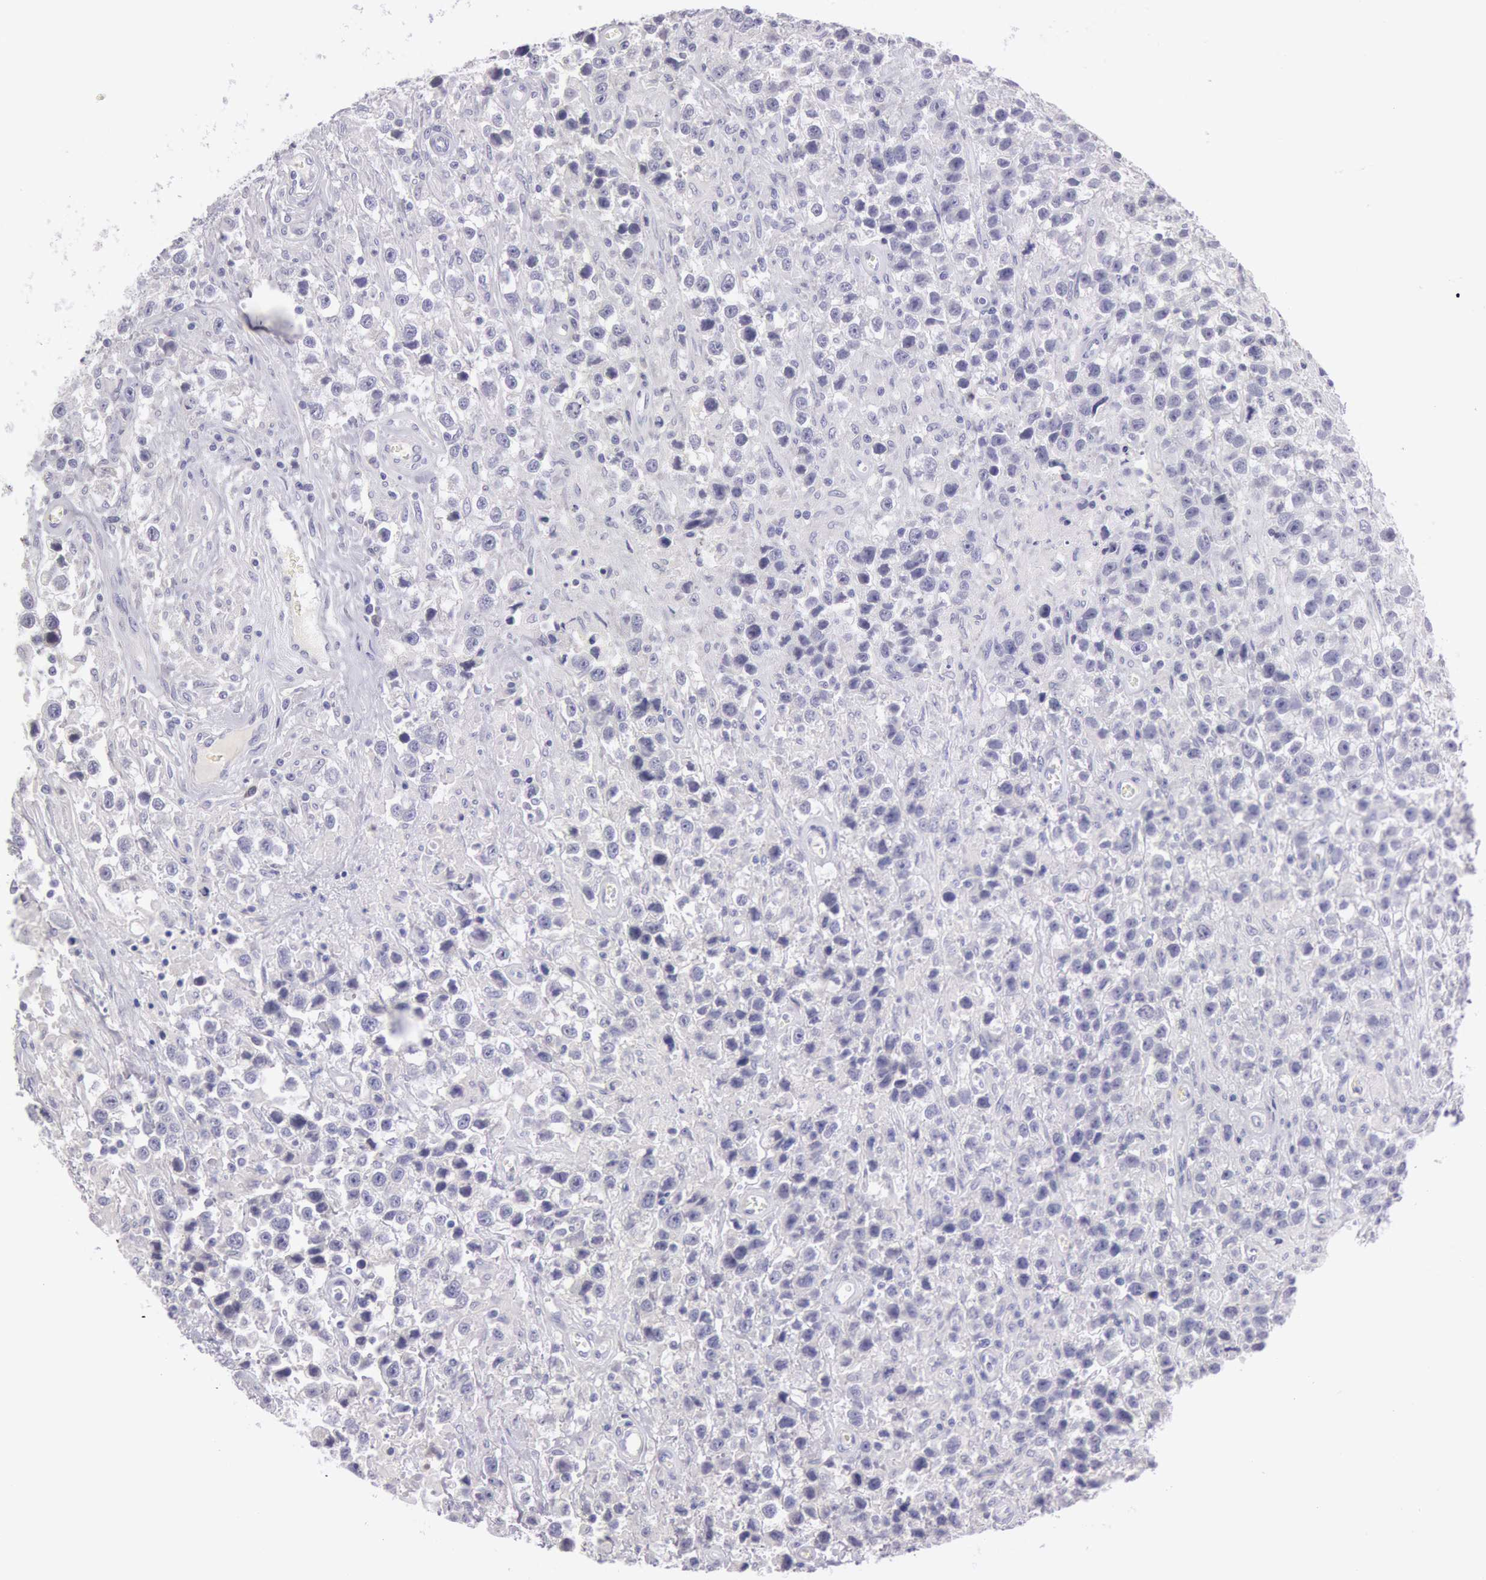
{"staining": {"intensity": "negative", "quantity": "none", "location": "none"}, "tissue": "testis cancer", "cell_type": "Tumor cells", "image_type": "cancer", "snomed": [{"axis": "morphology", "description": "Seminoma, NOS"}, {"axis": "topography", "description": "Testis"}], "caption": "Protein analysis of testis cancer displays no significant staining in tumor cells. (Immunohistochemistry, brightfield microscopy, high magnification).", "gene": "EGFR", "patient": {"sex": "male", "age": 43}}